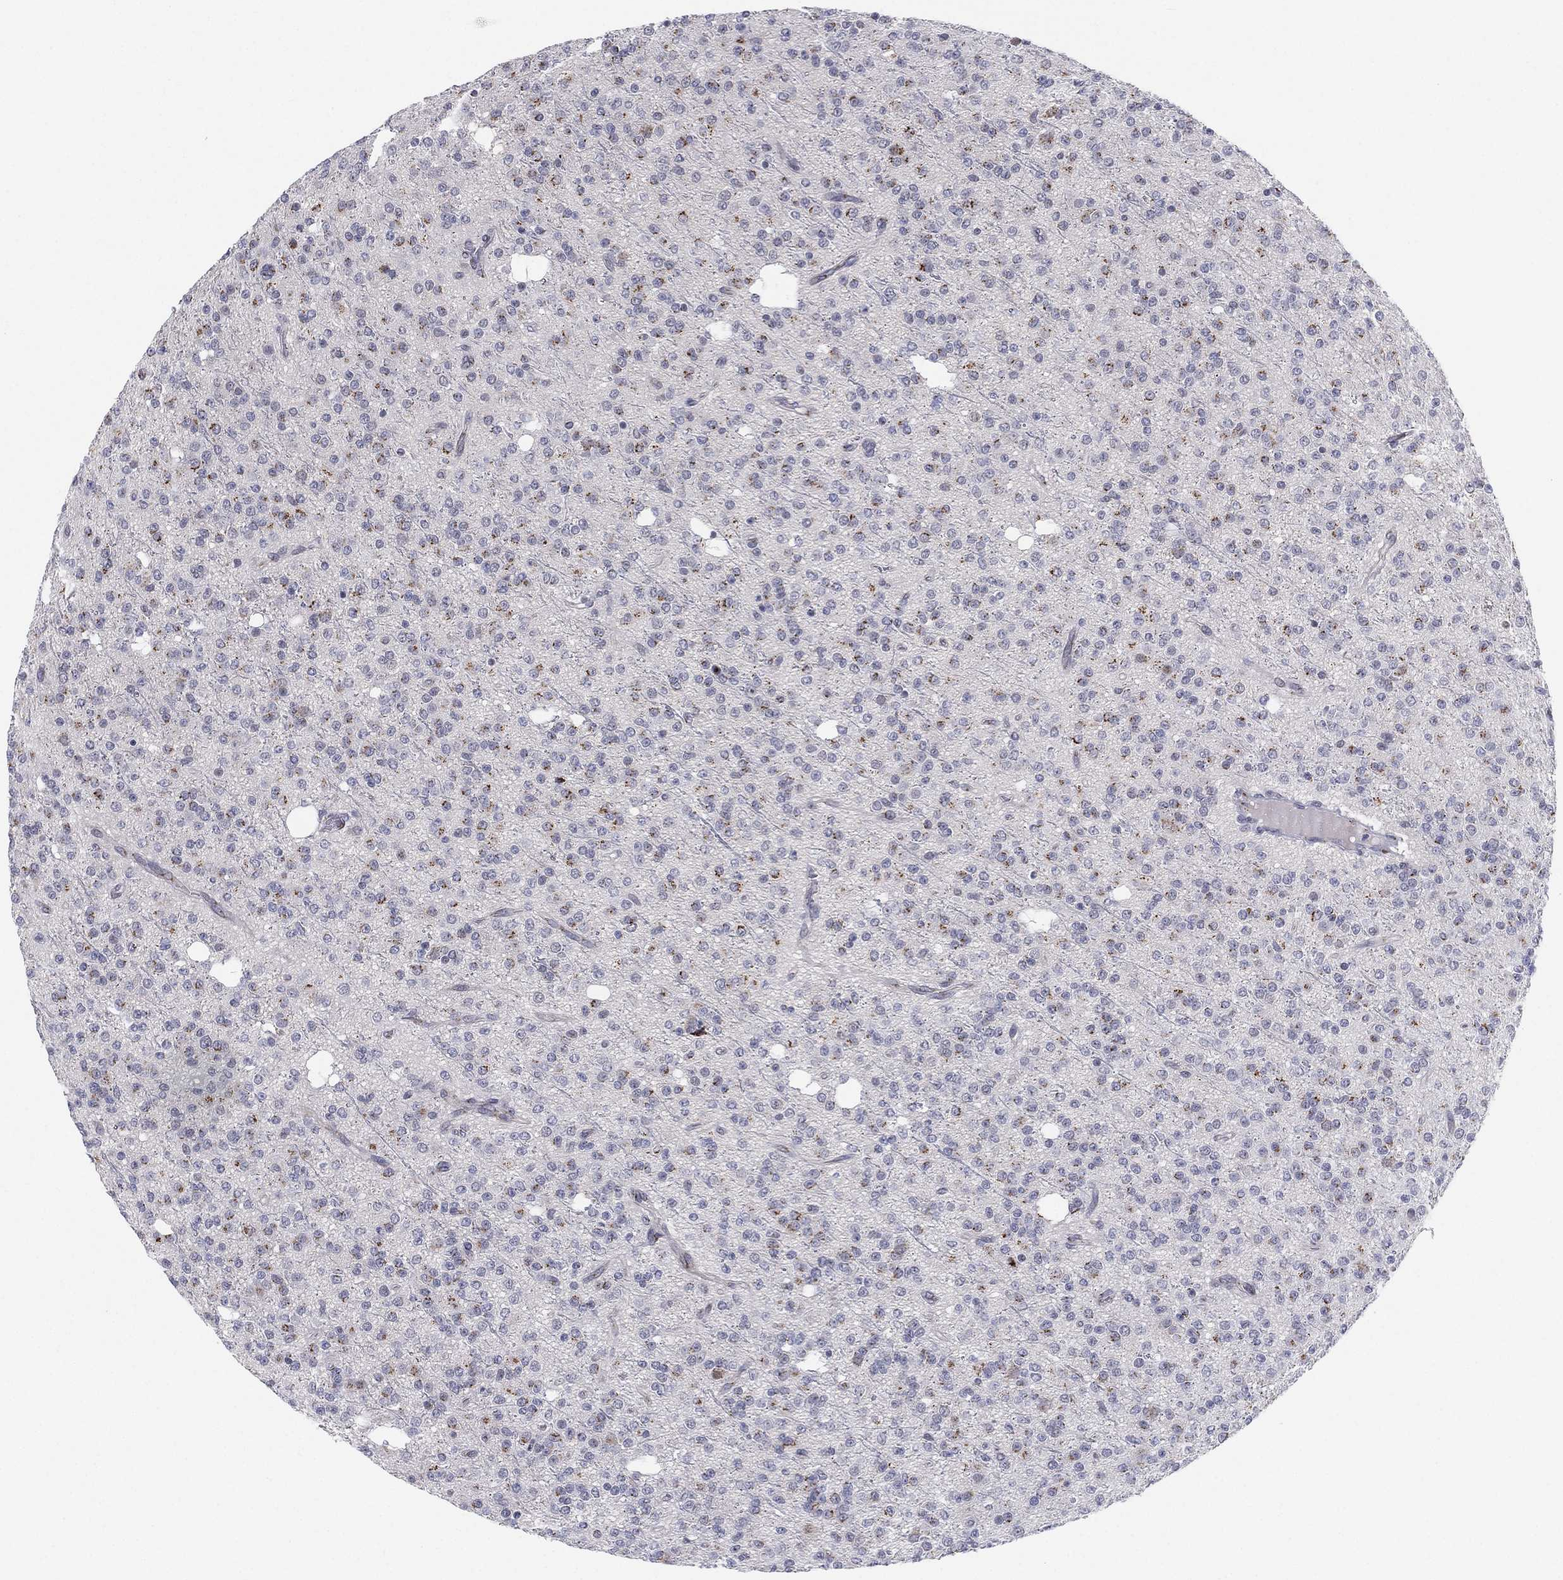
{"staining": {"intensity": "moderate", "quantity": "<25%", "location": "cytoplasmic/membranous"}, "tissue": "glioma", "cell_type": "Tumor cells", "image_type": "cancer", "snomed": [{"axis": "morphology", "description": "Glioma, malignant, Low grade"}, {"axis": "topography", "description": "Brain"}], "caption": "Immunohistochemical staining of human glioma displays low levels of moderate cytoplasmic/membranous protein staining in about <25% of tumor cells.", "gene": "CD177", "patient": {"sex": "male", "age": 27}}